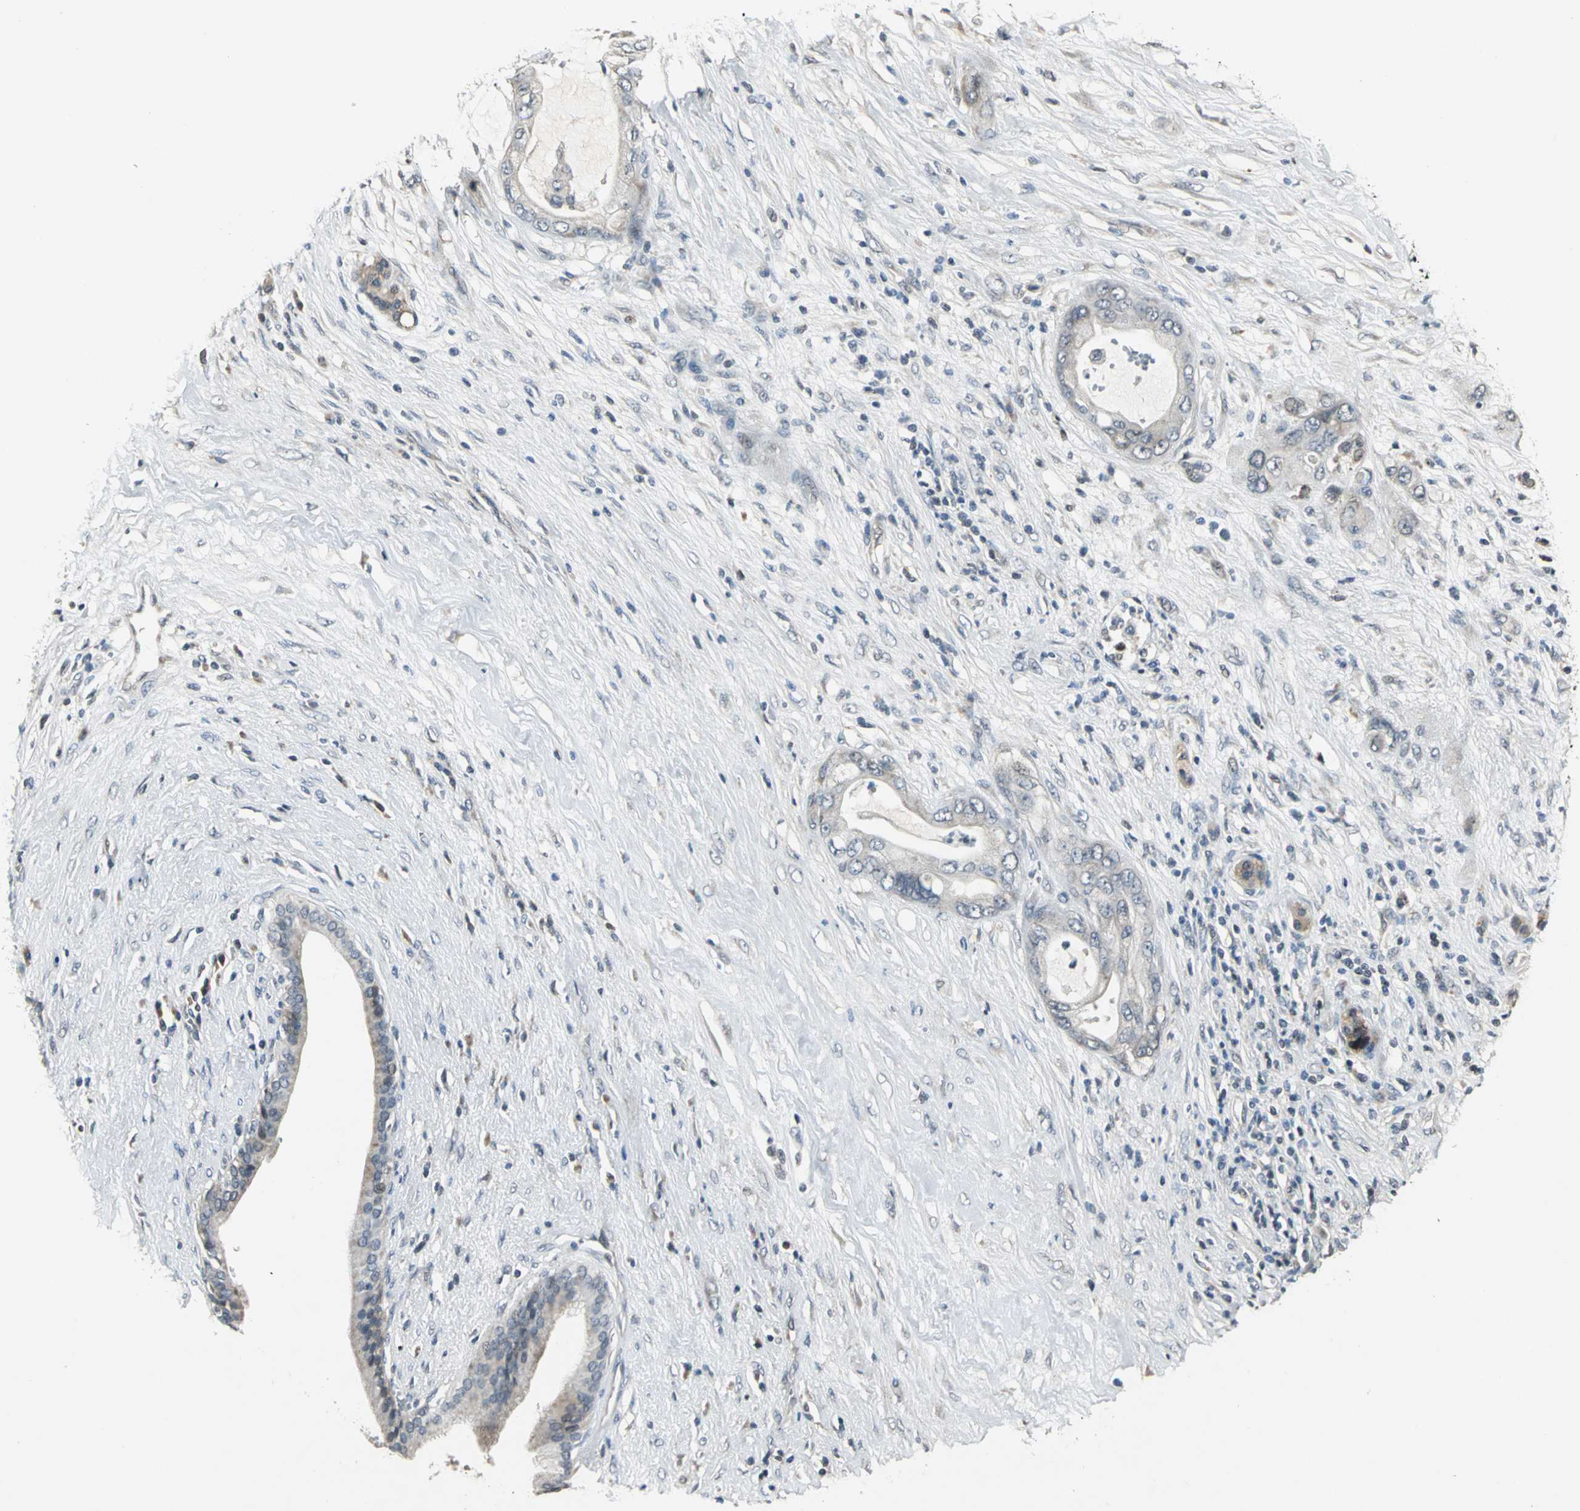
{"staining": {"intensity": "weak", "quantity": "<25%", "location": "cytoplasmic/membranous"}, "tissue": "pancreatic cancer", "cell_type": "Tumor cells", "image_type": "cancer", "snomed": [{"axis": "morphology", "description": "Adenocarcinoma, NOS"}, {"axis": "topography", "description": "Pancreas"}], "caption": "Immunohistochemical staining of pancreatic adenocarcinoma shows no significant expression in tumor cells.", "gene": "JADE3", "patient": {"sex": "female", "age": 59}}